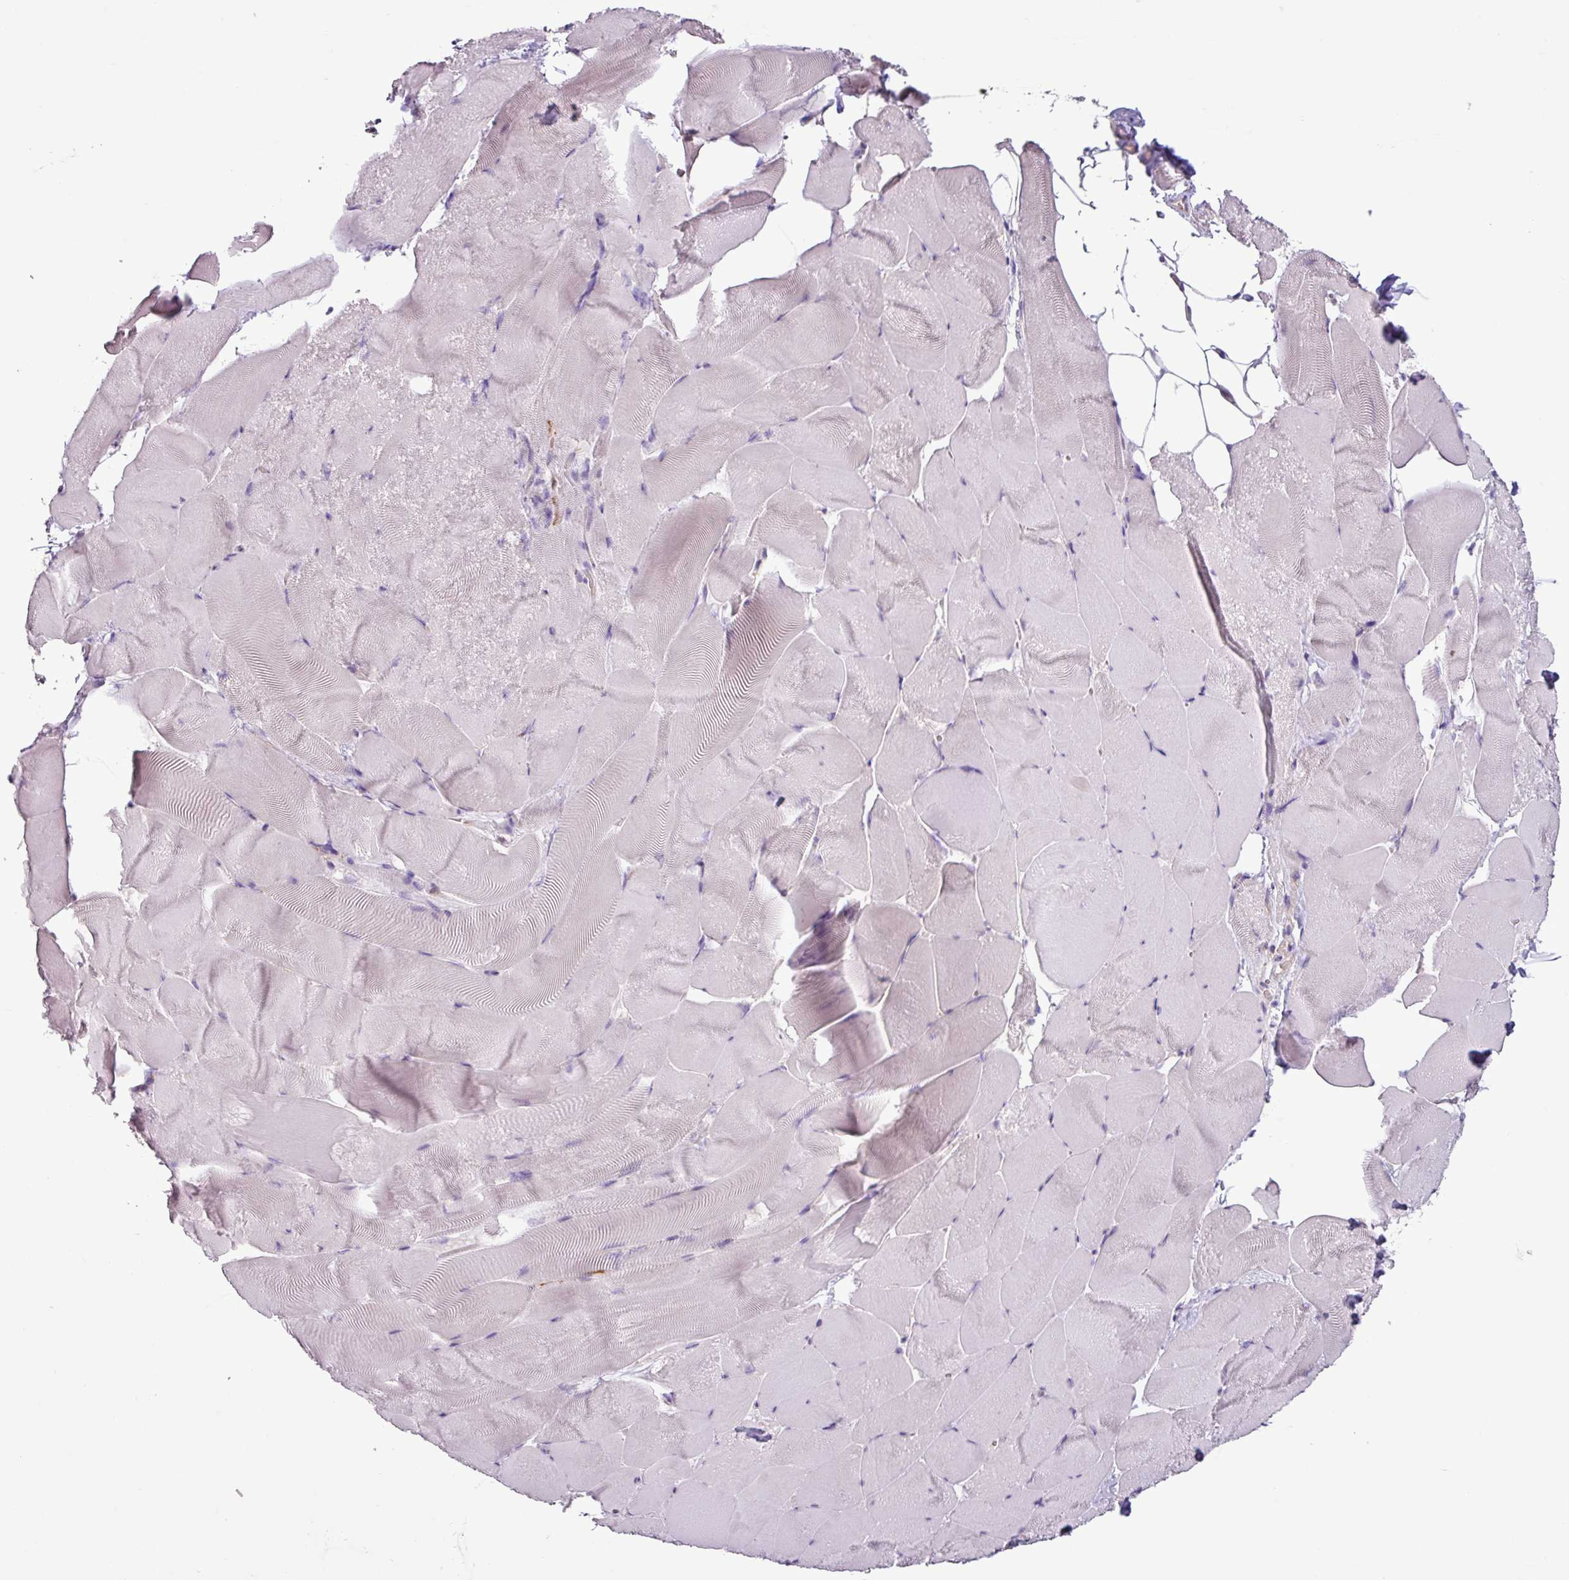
{"staining": {"intensity": "negative", "quantity": "none", "location": "none"}, "tissue": "skeletal muscle", "cell_type": "Myocytes", "image_type": "normal", "snomed": [{"axis": "morphology", "description": "Normal tissue, NOS"}, {"axis": "topography", "description": "Skeletal muscle"}], "caption": "This is a histopathology image of IHC staining of unremarkable skeletal muscle, which shows no expression in myocytes.", "gene": "C9orf24", "patient": {"sex": "female", "age": 64}}